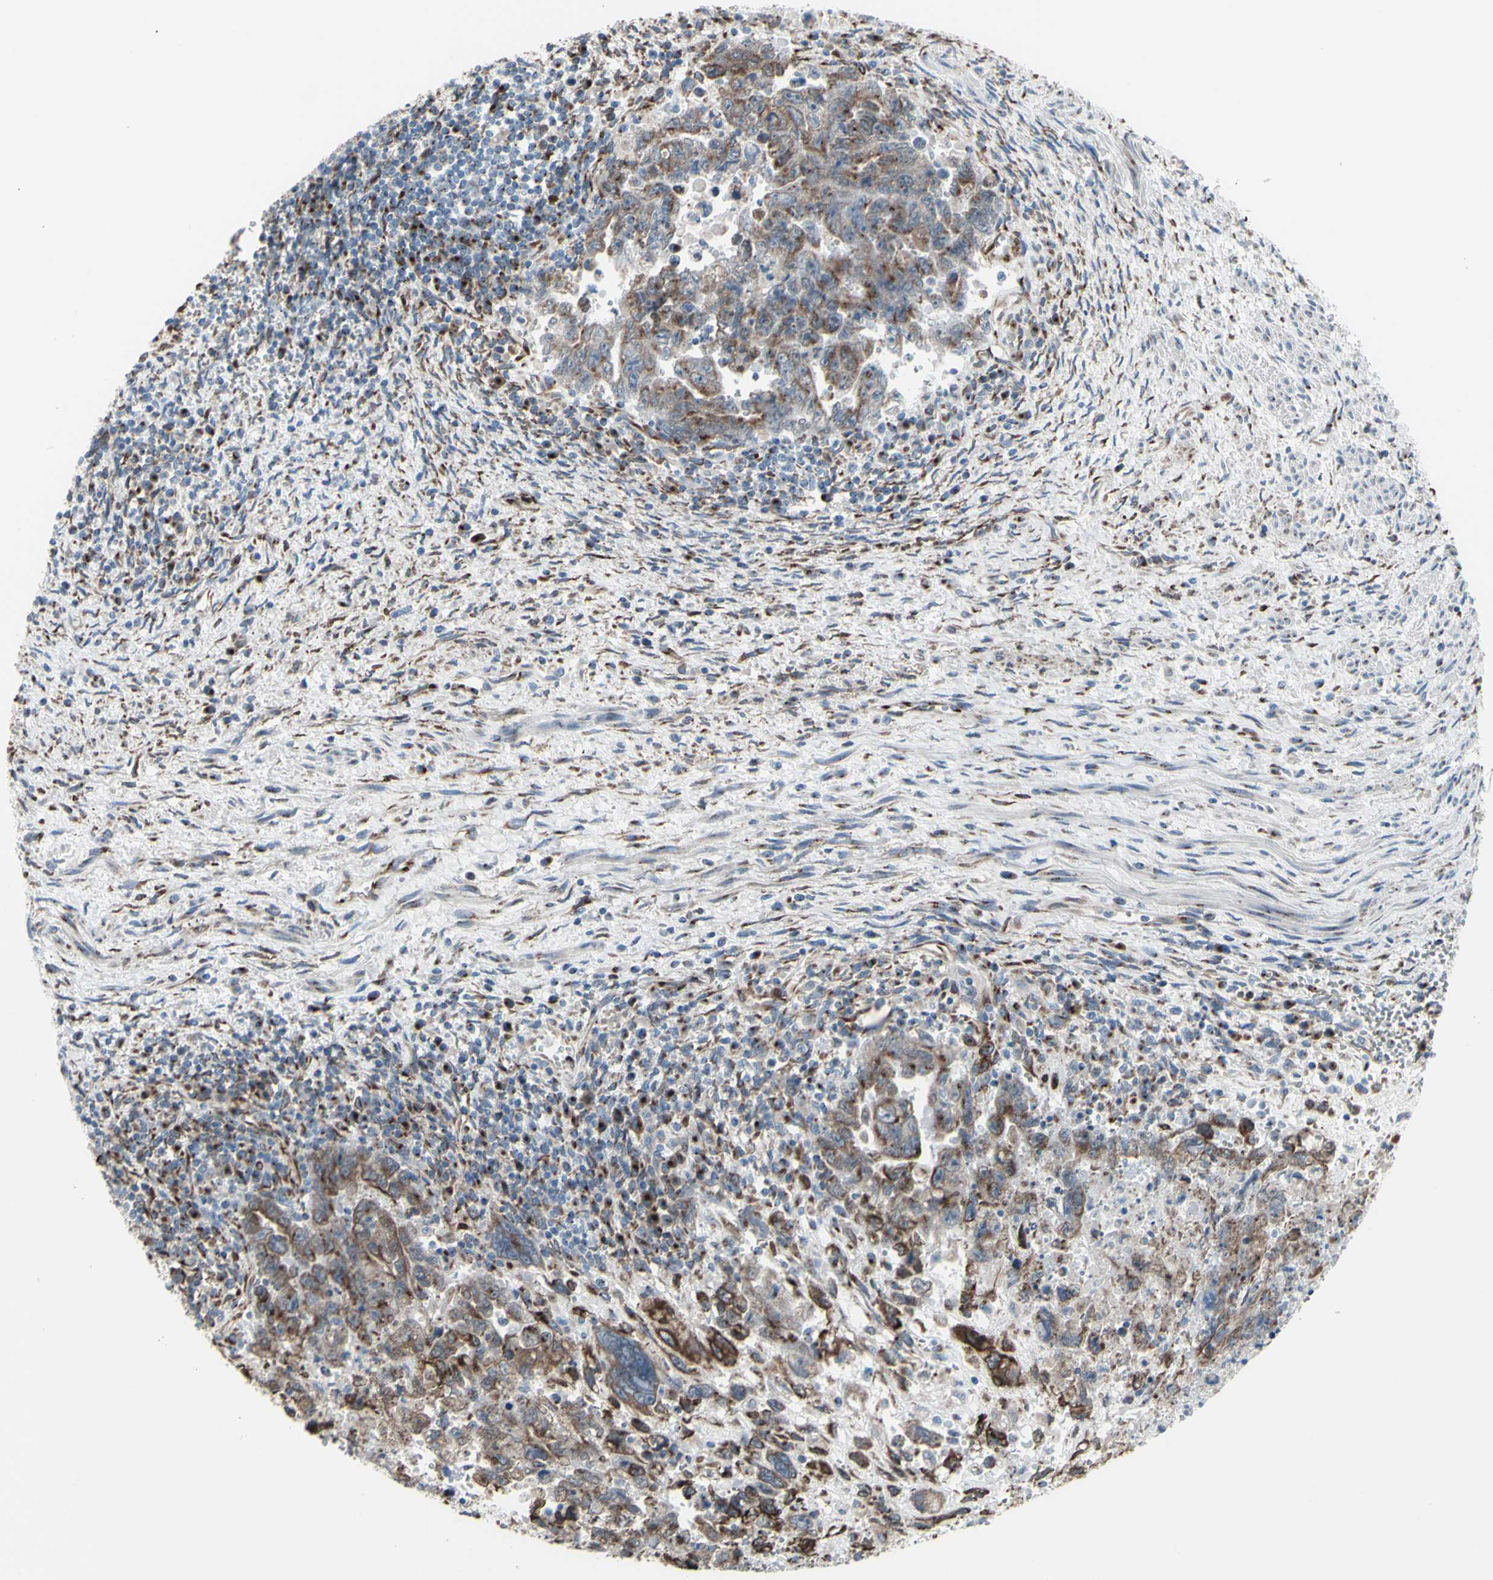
{"staining": {"intensity": "moderate", "quantity": ">75%", "location": "cytoplasmic/membranous"}, "tissue": "testis cancer", "cell_type": "Tumor cells", "image_type": "cancer", "snomed": [{"axis": "morphology", "description": "Carcinoma, Embryonal, NOS"}, {"axis": "topography", "description": "Testis"}], "caption": "Moderate cytoplasmic/membranous staining for a protein is seen in about >75% of tumor cells of testis embryonal carcinoma using IHC.", "gene": "GLG1", "patient": {"sex": "male", "age": 28}}